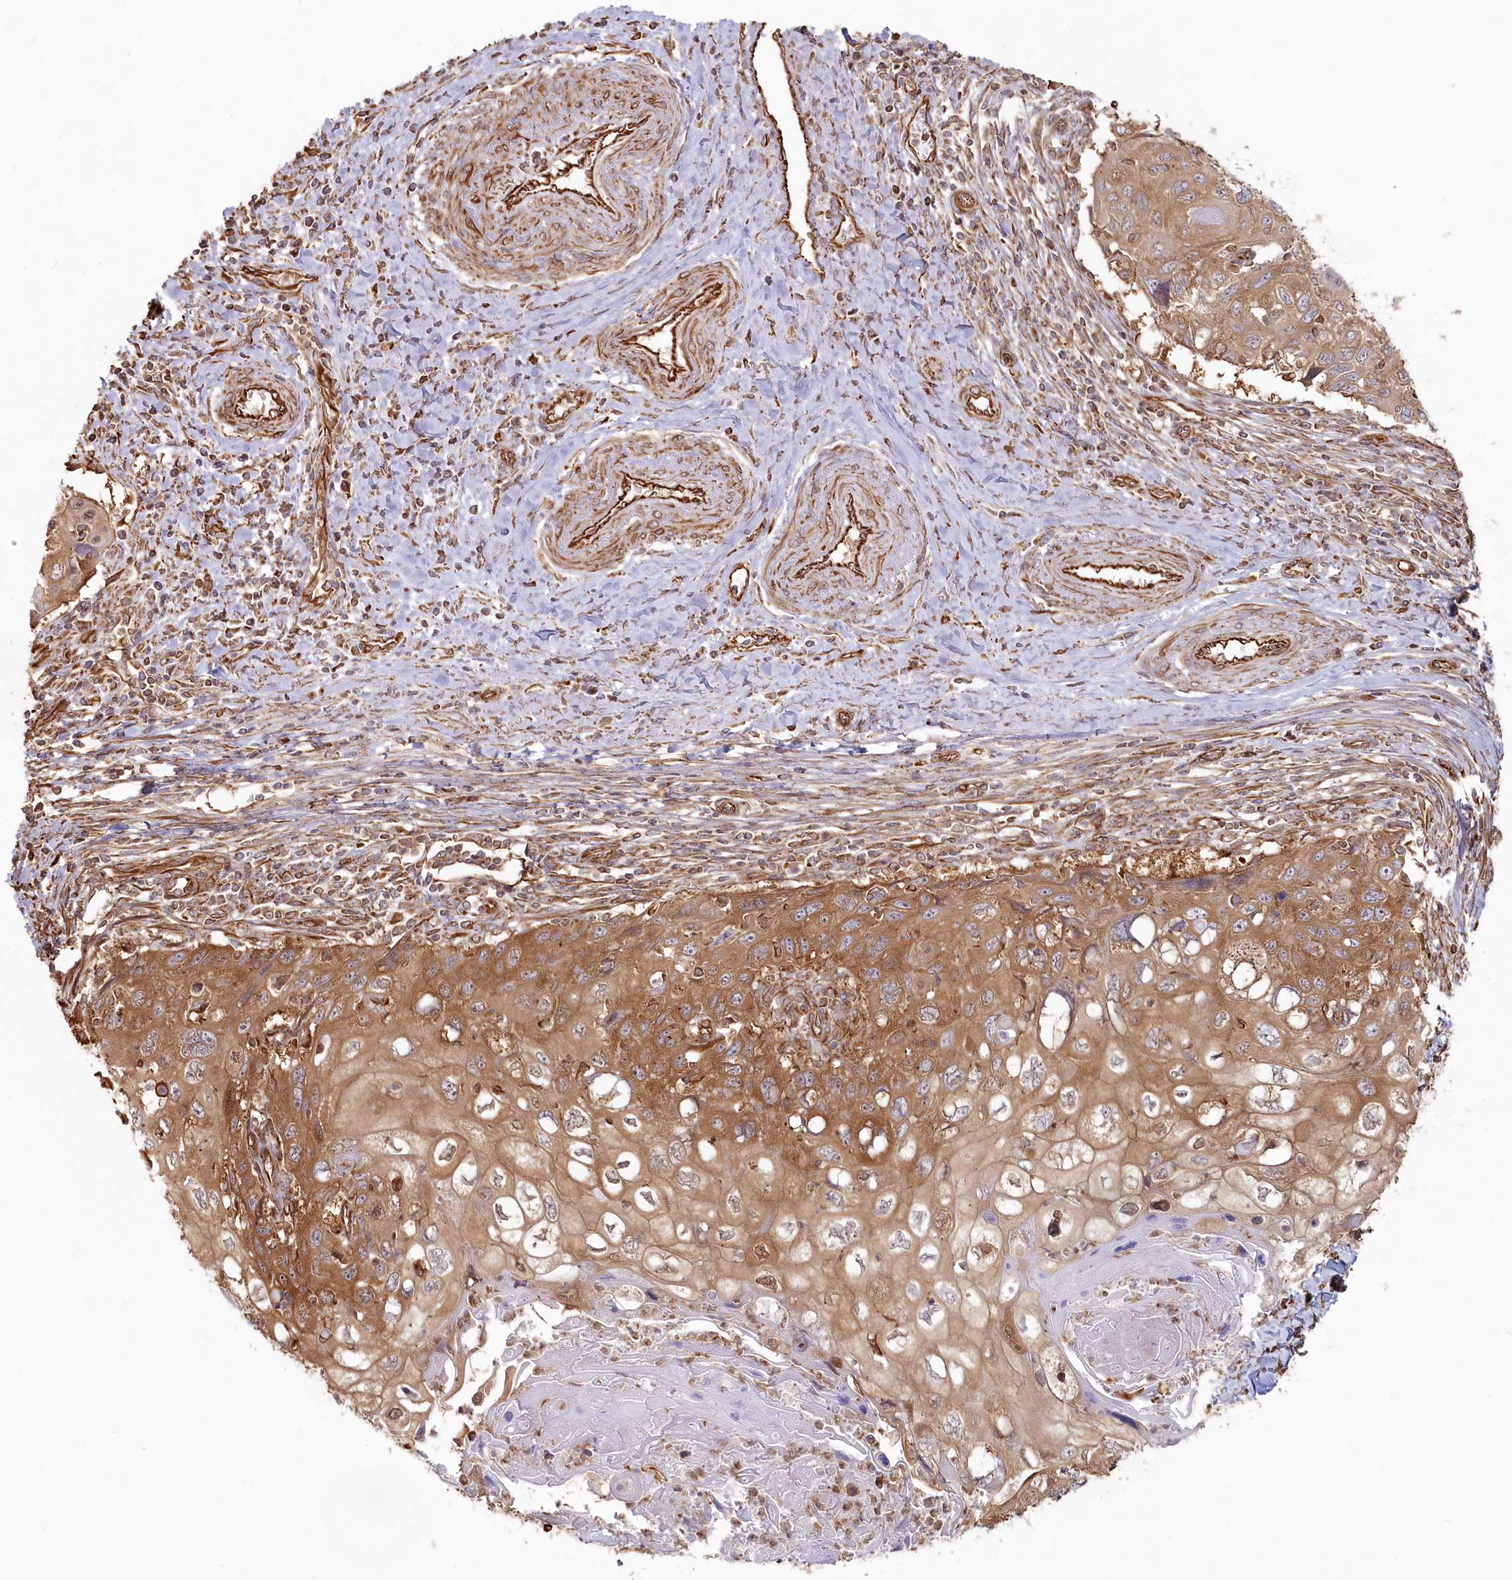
{"staining": {"intensity": "moderate", "quantity": ">75%", "location": "cytoplasmic/membranous"}, "tissue": "cervical cancer", "cell_type": "Tumor cells", "image_type": "cancer", "snomed": [{"axis": "morphology", "description": "Squamous cell carcinoma, NOS"}, {"axis": "topography", "description": "Cervix"}], "caption": "Immunohistochemistry (IHC) (DAB (3,3'-diaminobenzidine)) staining of human squamous cell carcinoma (cervical) demonstrates moderate cytoplasmic/membranous protein positivity in about >75% of tumor cells. (DAB IHC with brightfield microscopy, high magnification).", "gene": "TTC1", "patient": {"sex": "female", "age": 70}}